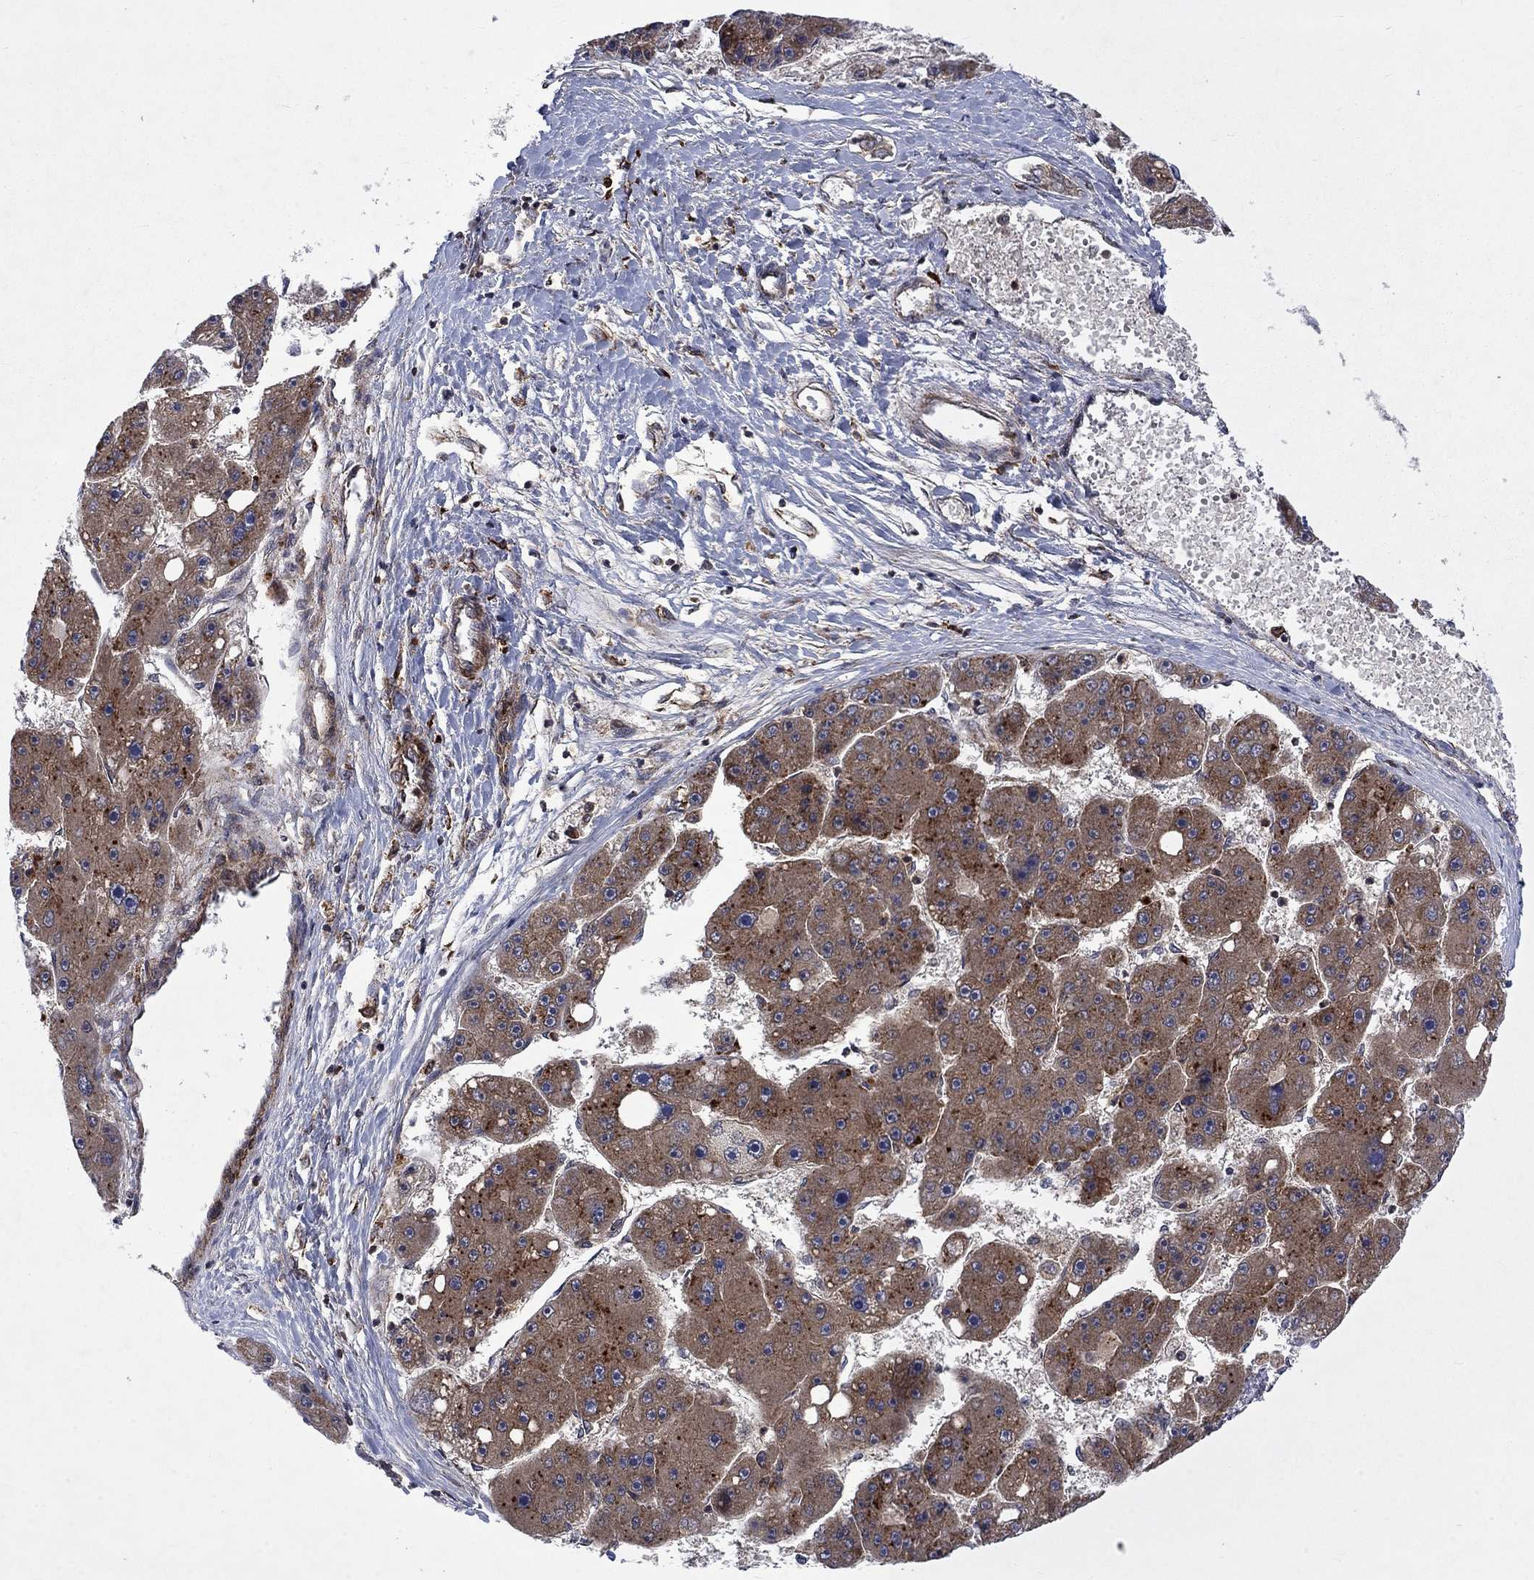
{"staining": {"intensity": "moderate", "quantity": ">75%", "location": "cytoplasmic/membranous"}, "tissue": "liver cancer", "cell_type": "Tumor cells", "image_type": "cancer", "snomed": [{"axis": "morphology", "description": "Carcinoma, Hepatocellular, NOS"}, {"axis": "topography", "description": "Liver"}], "caption": "Immunohistochemistry (IHC) of liver cancer displays medium levels of moderate cytoplasmic/membranous expression in approximately >75% of tumor cells.", "gene": "TMEM33", "patient": {"sex": "female", "age": 61}}